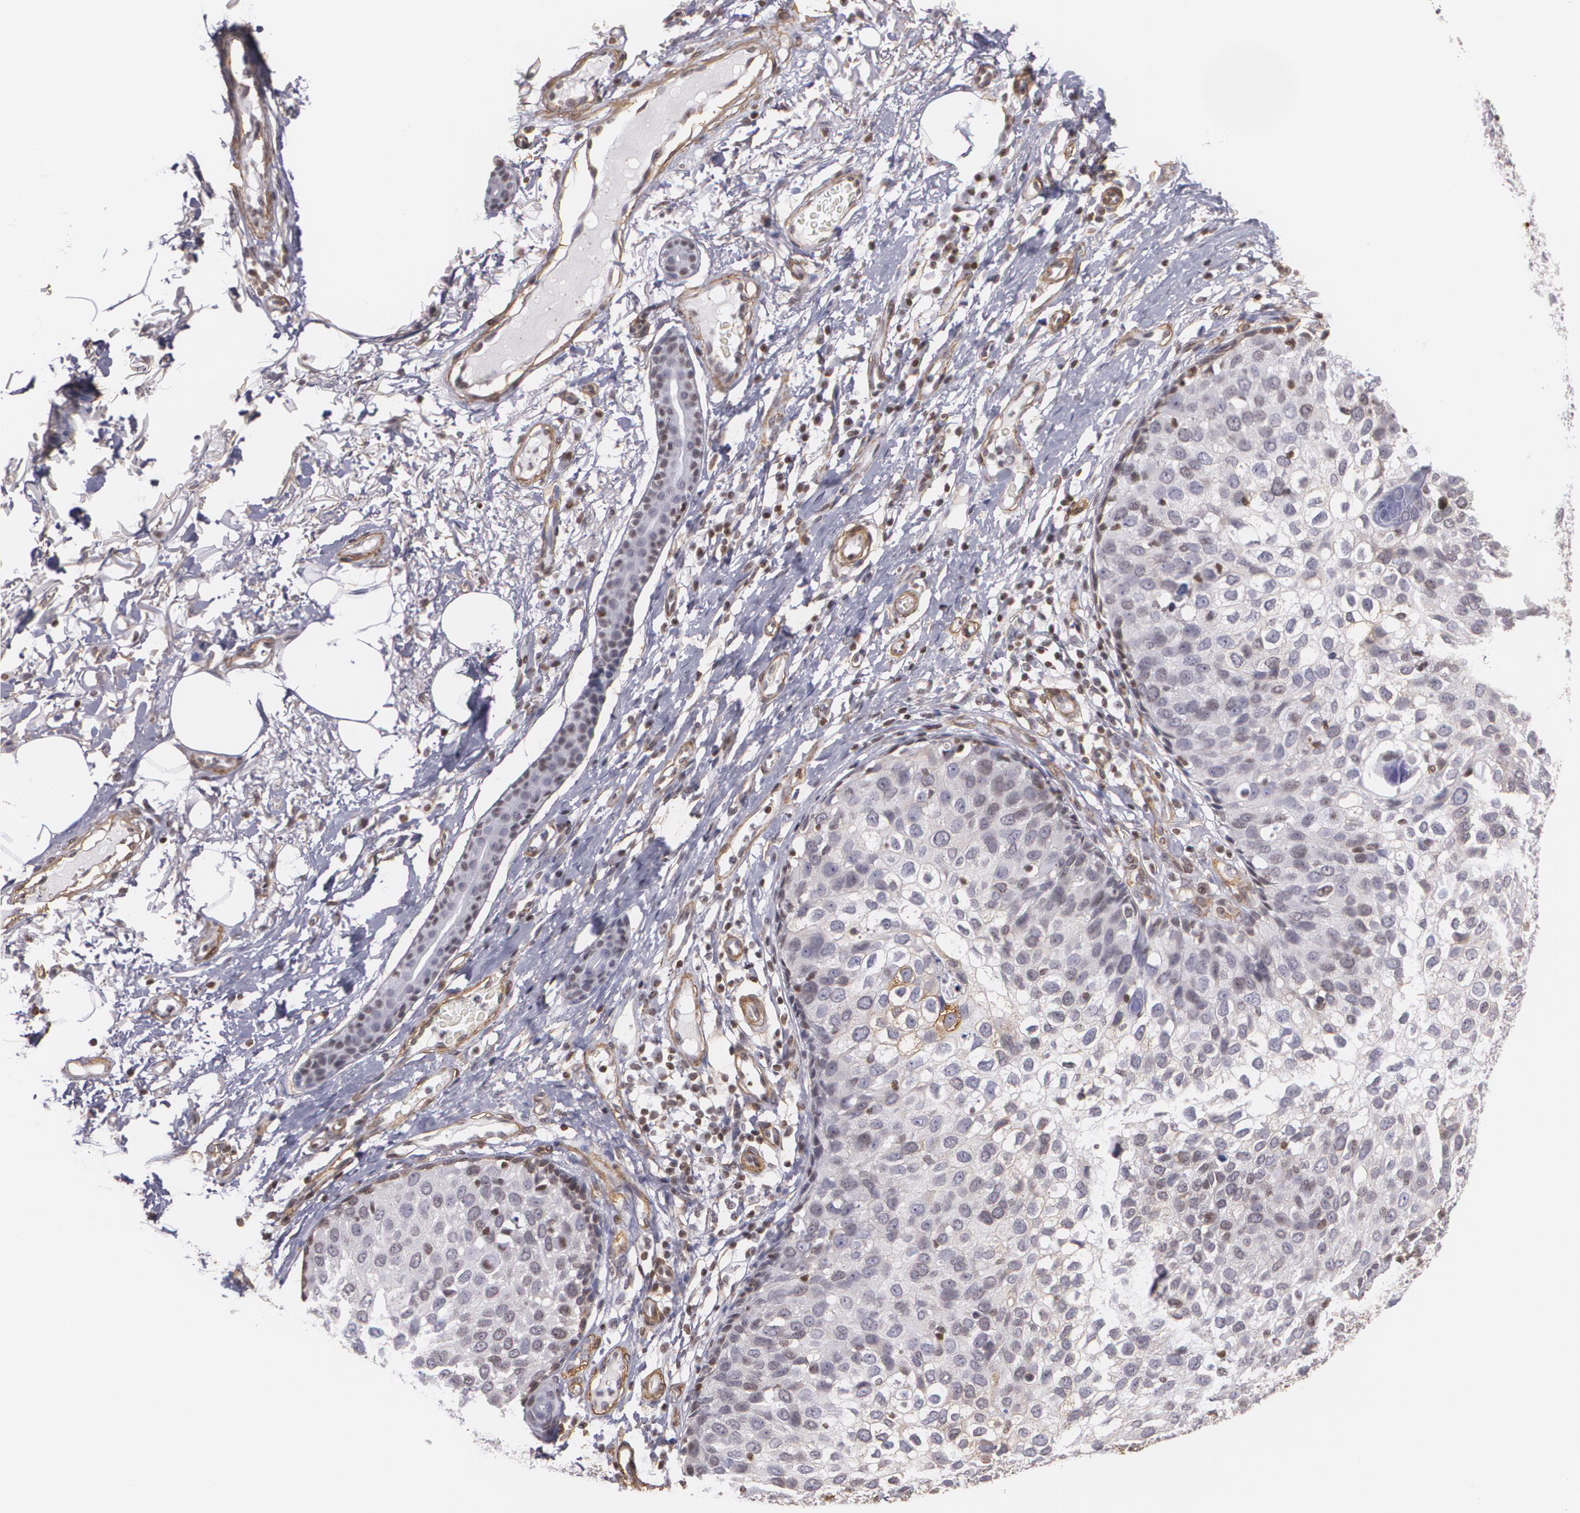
{"staining": {"intensity": "negative", "quantity": "none", "location": "none"}, "tissue": "skin cancer", "cell_type": "Tumor cells", "image_type": "cancer", "snomed": [{"axis": "morphology", "description": "Squamous cell carcinoma, NOS"}, {"axis": "topography", "description": "Skin"}], "caption": "The micrograph exhibits no staining of tumor cells in squamous cell carcinoma (skin).", "gene": "VAMP1", "patient": {"sex": "male", "age": 87}}